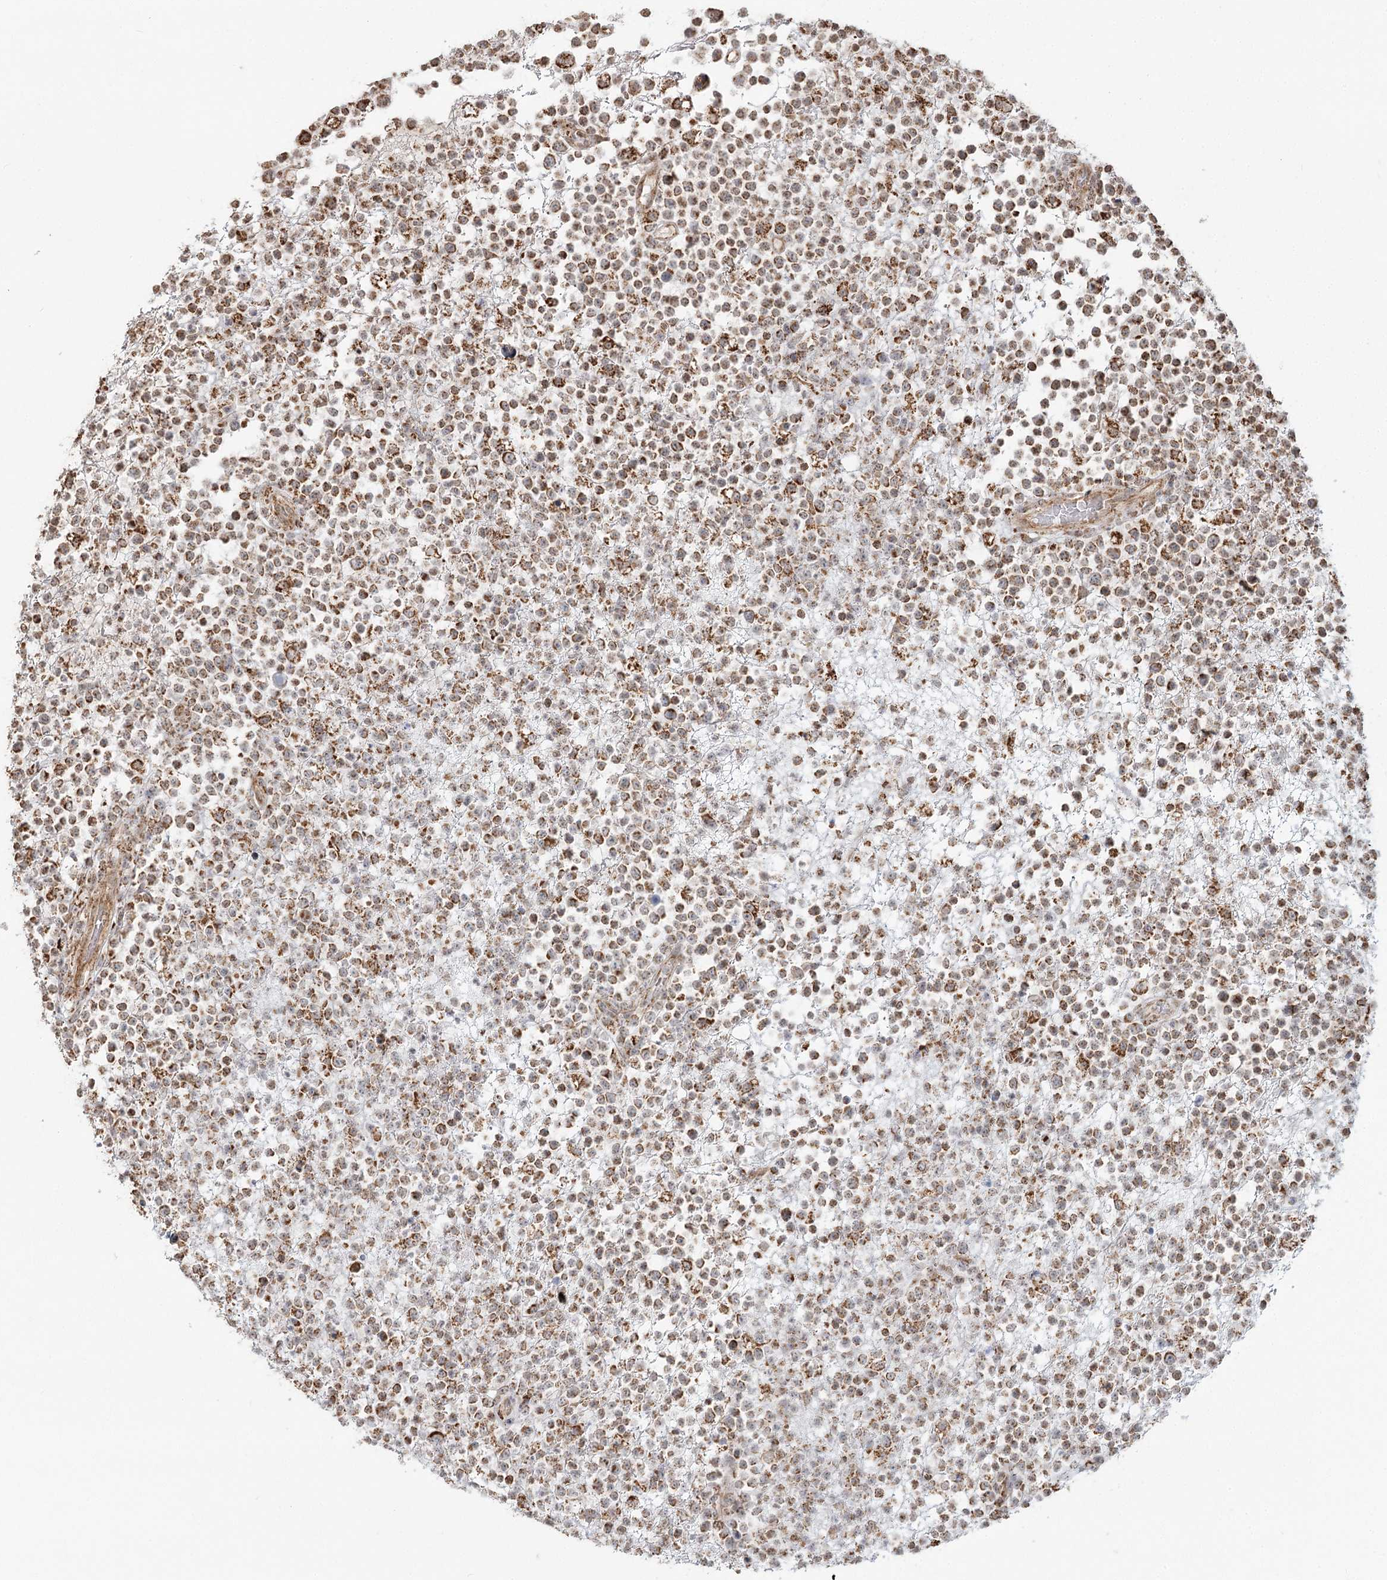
{"staining": {"intensity": "moderate", "quantity": ">75%", "location": "cytoplasmic/membranous"}, "tissue": "lymphoma", "cell_type": "Tumor cells", "image_type": "cancer", "snomed": [{"axis": "morphology", "description": "Malignant lymphoma, non-Hodgkin's type, High grade"}, {"axis": "topography", "description": "Colon"}], "caption": "This micrograph exhibits immunohistochemistry staining of human malignant lymphoma, non-Hodgkin's type (high-grade), with medium moderate cytoplasmic/membranous positivity in approximately >75% of tumor cells.", "gene": "LACTB", "patient": {"sex": "female", "age": 53}}